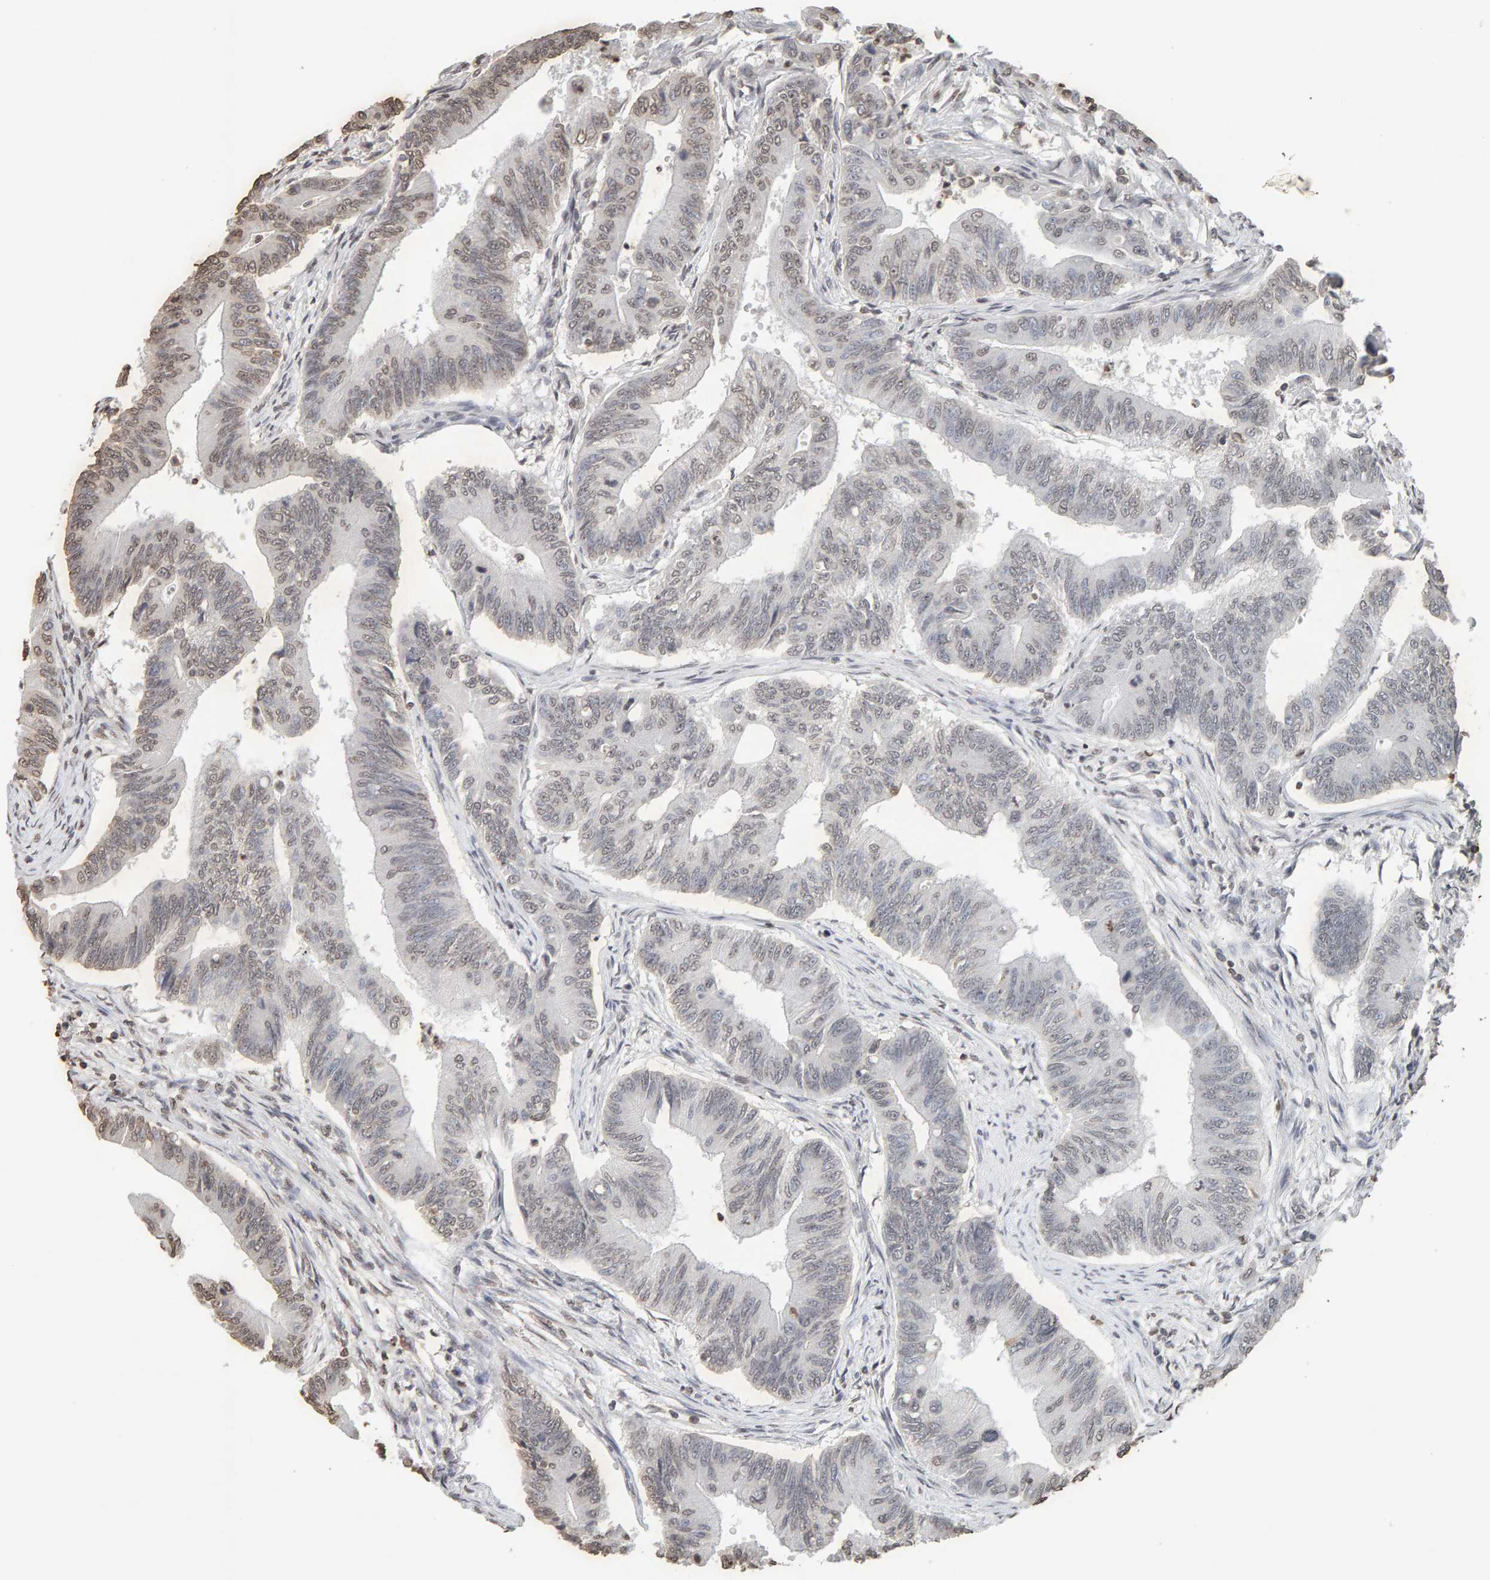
{"staining": {"intensity": "weak", "quantity": "<25%", "location": "nuclear"}, "tissue": "colorectal cancer", "cell_type": "Tumor cells", "image_type": "cancer", "snomed": [{"axis": "morphology", "description": "Adenoma, NOS"}, {"axis": "morphology", "description": "Adenocarcinoma, NOS"}, {"axis": "topography", "description": "Colon"}], "caption": "IHC of human adenoma (colorectal) shows no positivity in tumor cells.", "gene": "DNAJB5", "patient": {"sex": "male", "age": 79}}